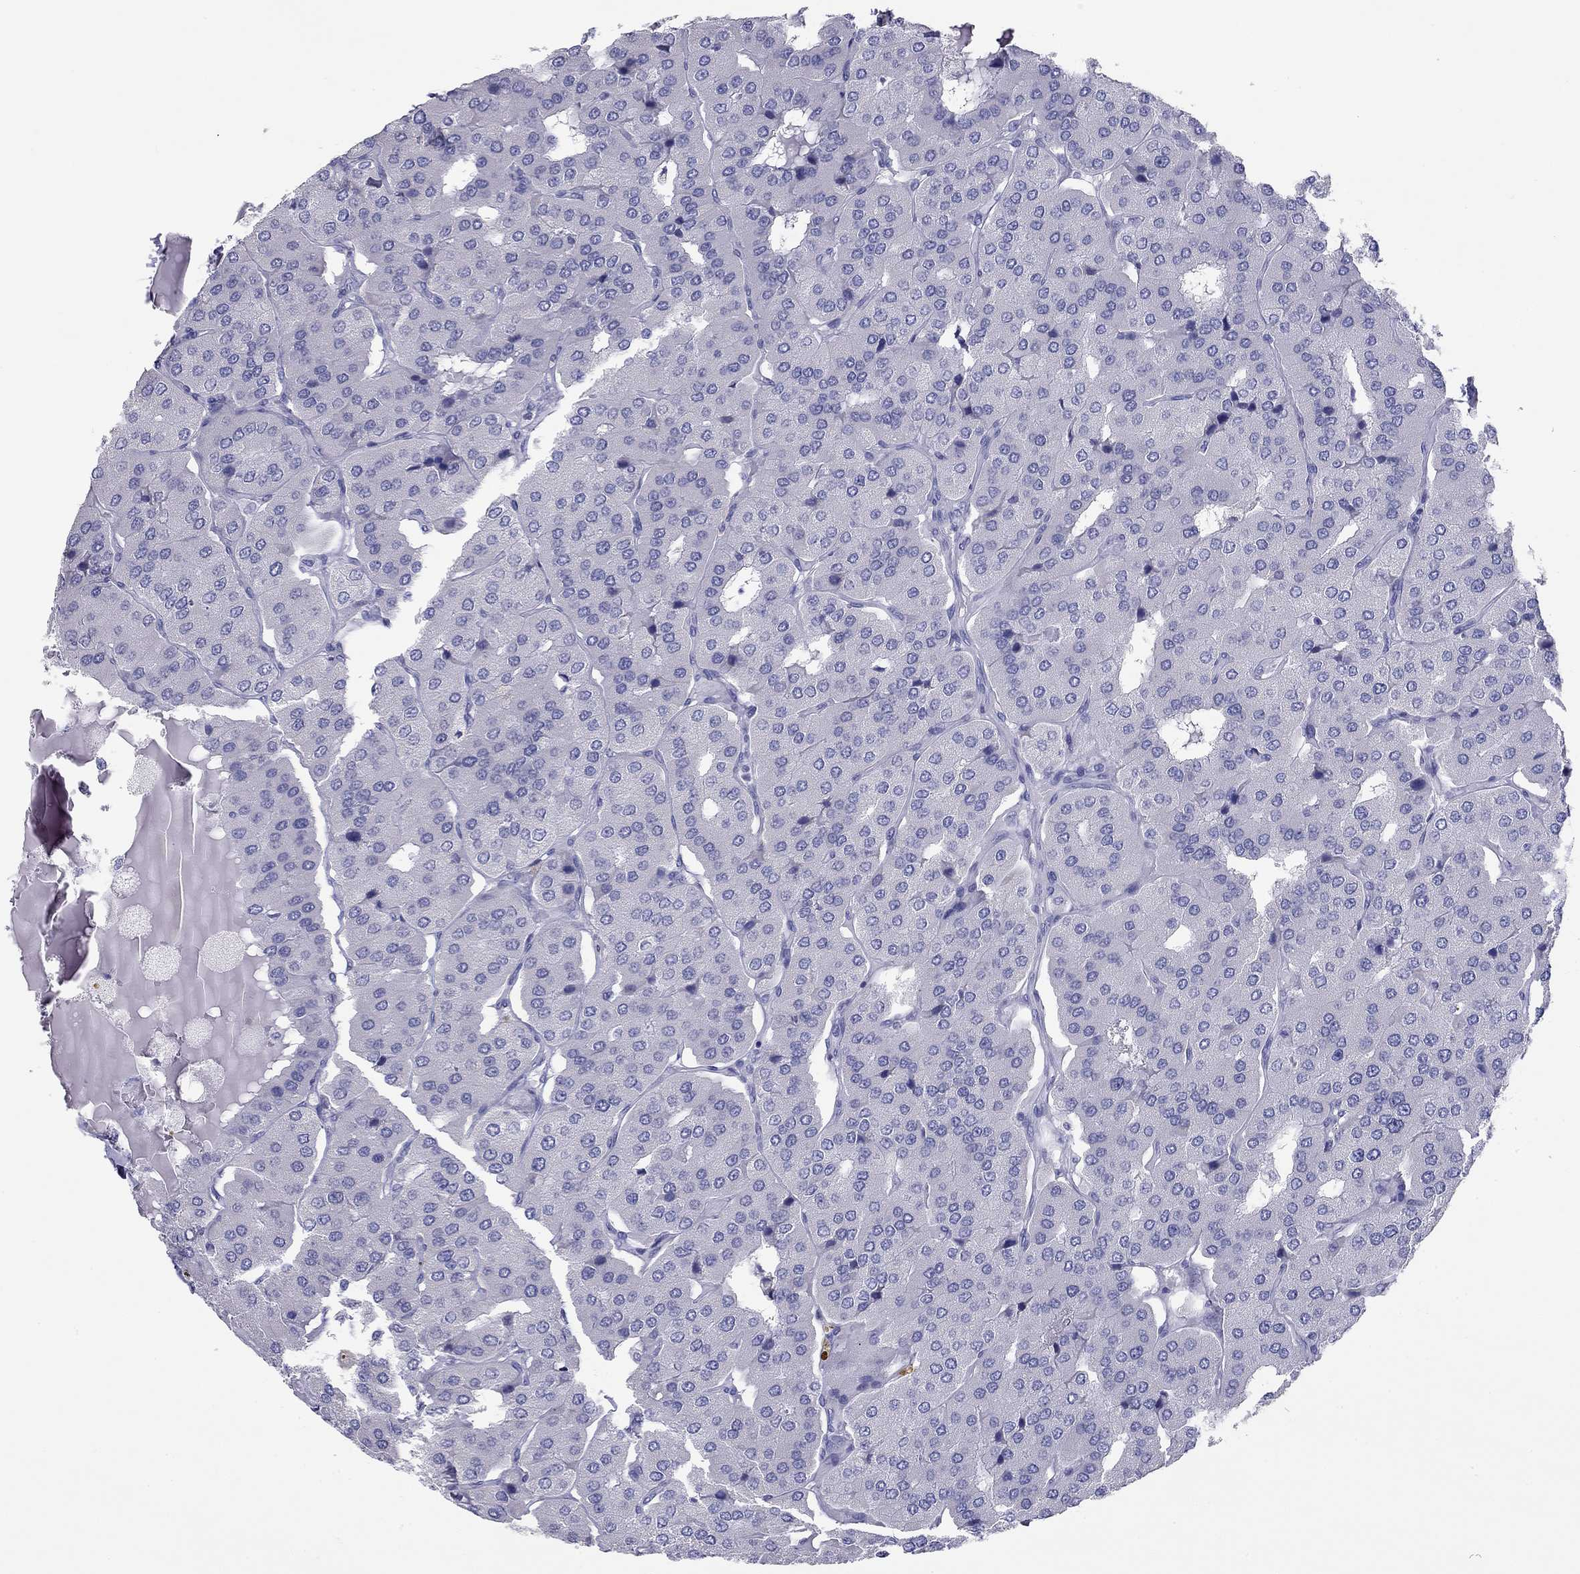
{"staining": {"intensity": "negative", "quantity": "none", "location": "none"}, "tissue": "parathyroid gland", "cell_type": "Glandular cells", "image_type": "normal", "snomed": [{"axis": "morphology", "description": "Normal tissue, NOS"}, {"axis": "morphology", "description": "Adenoma, NOS"}, {"axis": "topography", "description": "Parathyroid gland"}], "caption": "A high-resolution micrograph shows IHC staining of unremarkable parathyroid gland, which displays no significant positivity in glandular cells. (DAB IHC, high magnification).", "gene": "DPY19L2", "patient": {"sex": "female", "age": 86}}